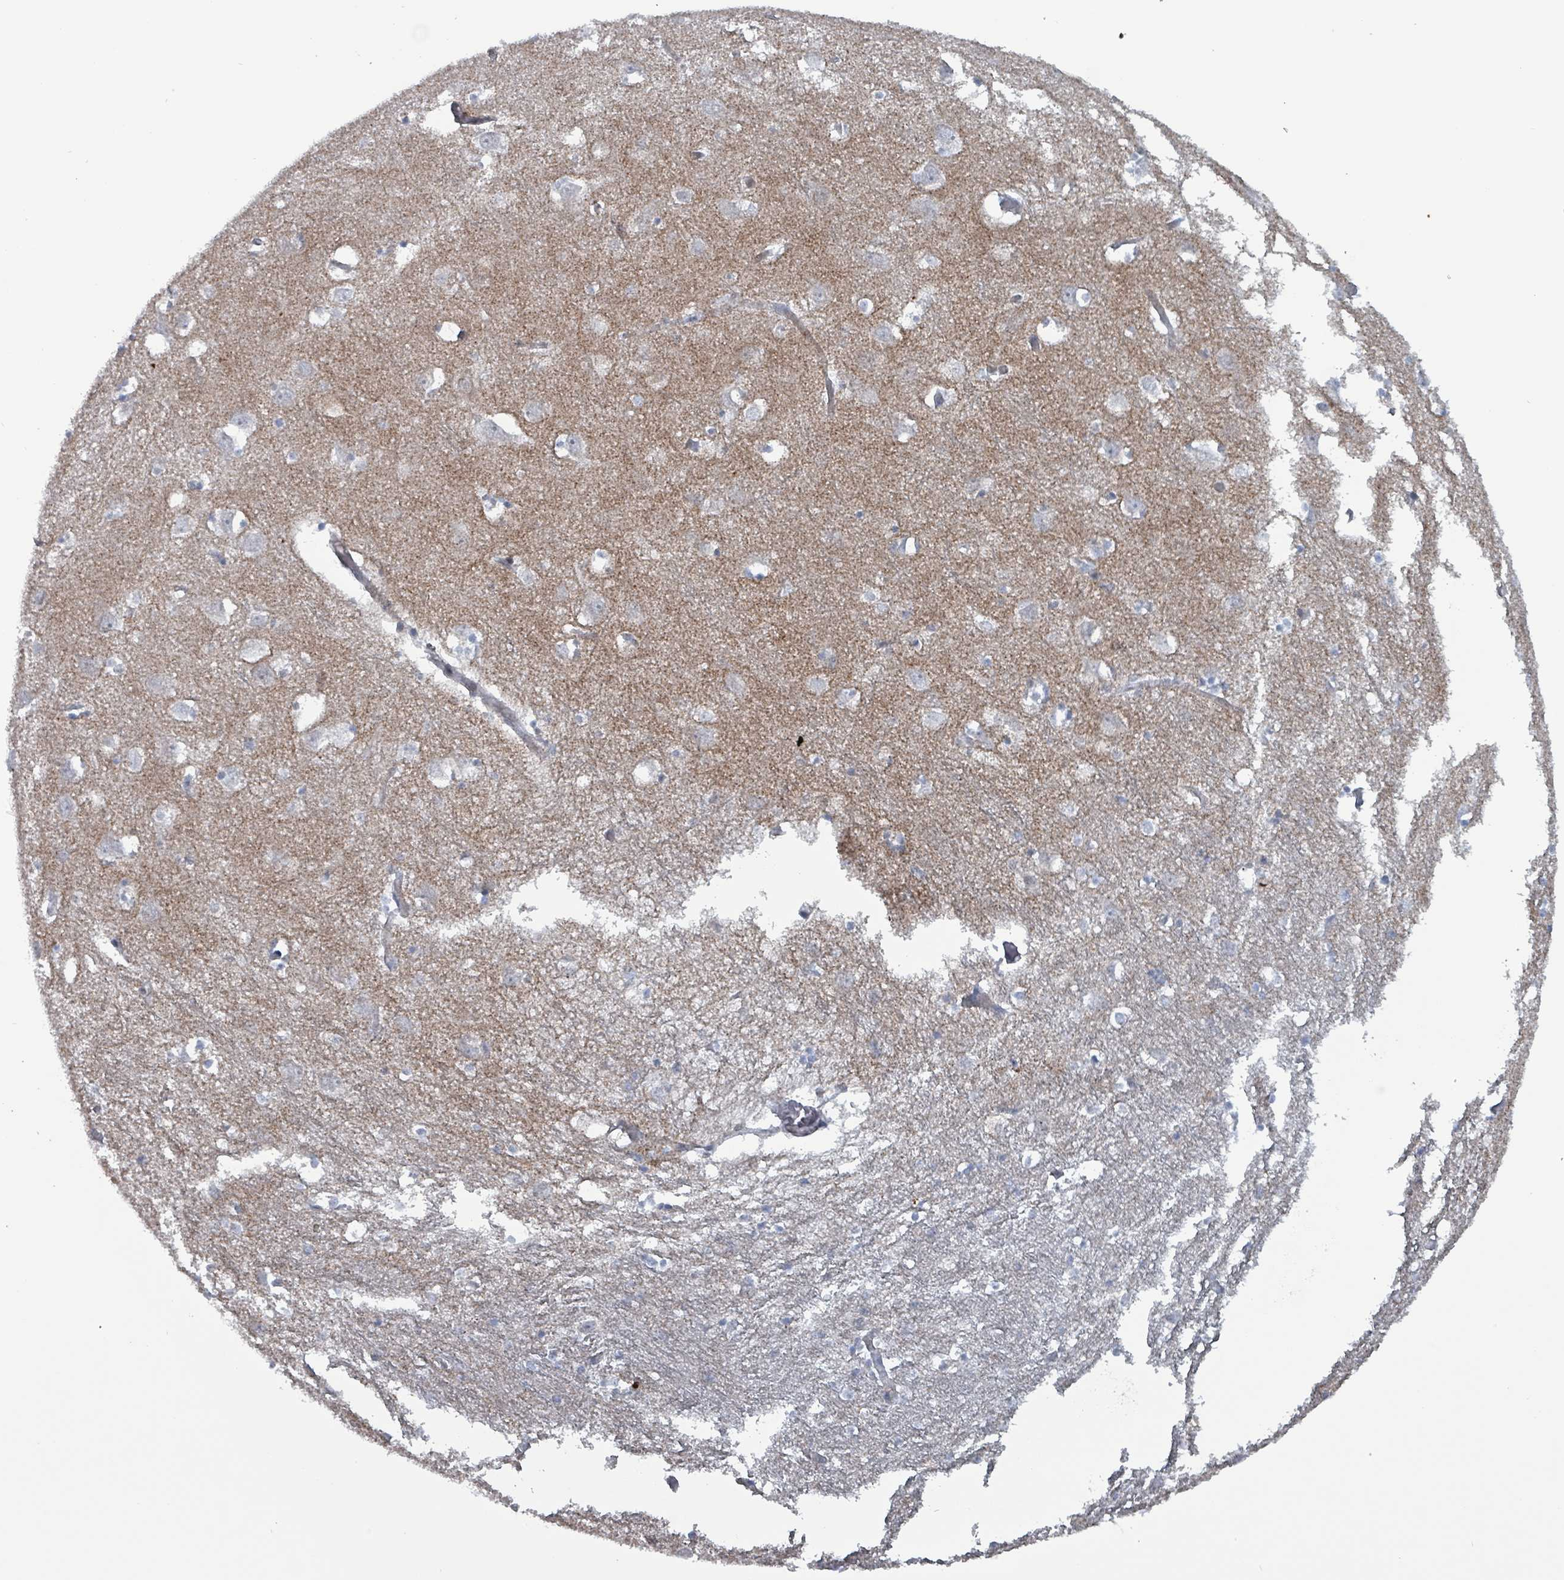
{"staining": {"intensity": "negative", "quantity": "none", "location": "none"}, "tissue": "cerebral cortex", "cell_type": "Endothelial cells", "image_type": "normal", "snomed": [{"axis": "morphology", "description": "Normal tissue, NOS"}, {"axis": "topography", "description": "Cerebral cortex"}], "caption": "Cerebral cortex was stained to show a protein in brown. There is no significant positivity in endothelial cells. (DAB immunohistochemistry visualized using brightfield microscopy, high magnification).", "gene": "TAAR5", "patient": {"sex": "male", "age": 70}}